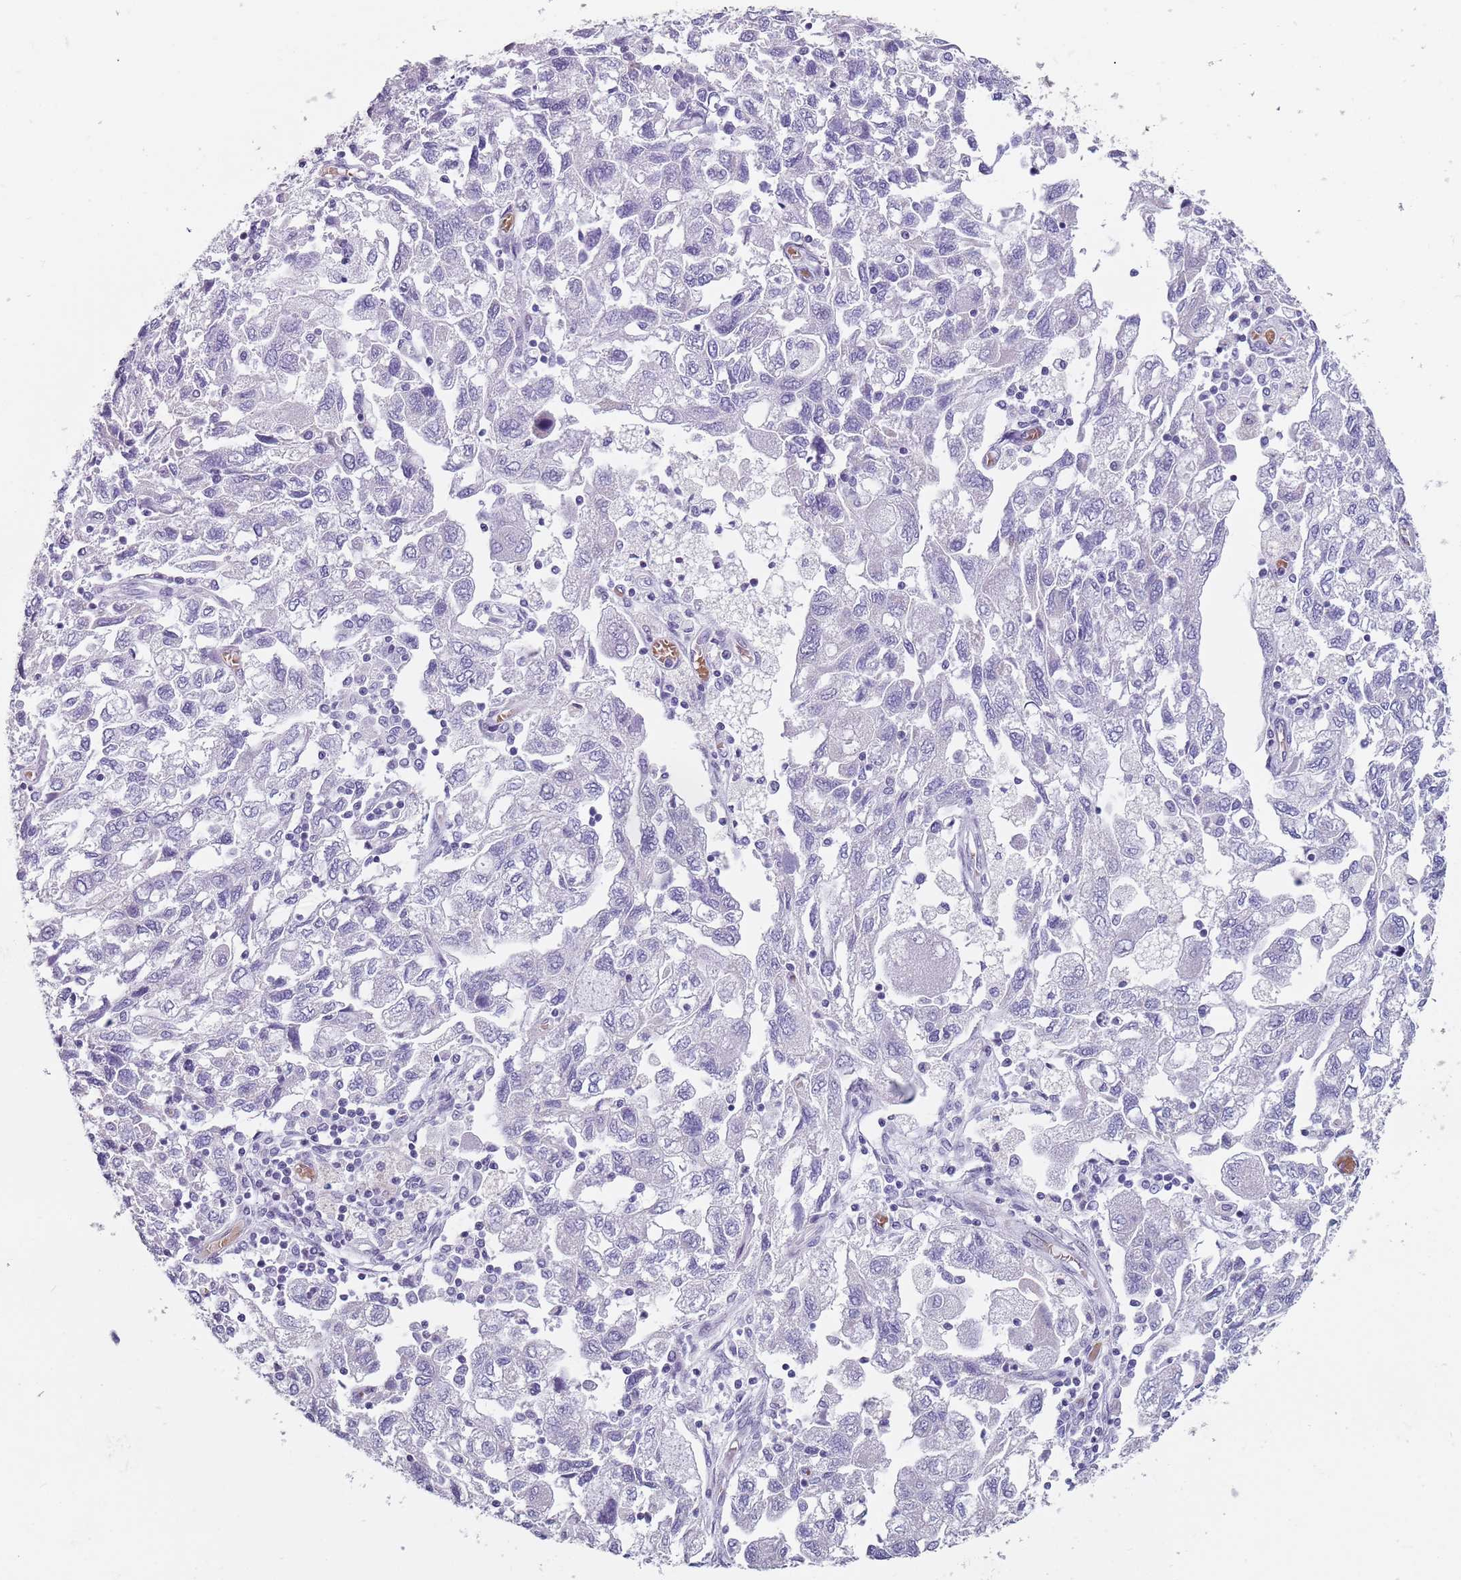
{"staining": {"intensity": "negative", "quantity": "none", "location": "none"}, "tissue": "ovarian cancer", "cell_type": "Tumor cells", "image_type": "cancer", "snomed": [{"axis": "morphology", "description": "Carcinoma, NOS"}, {"axis": "morphology", "description": "Cystadenocarcinoma, serous, NOS"}, {"axis": "topography", "description": "Ovary"}], "caption": "Immunohistochemistry (IHC) histopathology image of human serous cystadenocarcinoma (ovarian) stained for a protein (brown), which demonstrates no expression in tumor cells. Nuclei are stained in blue.", "gene": "SPESP1", "patient": {"sex": "female", "age": 69}}